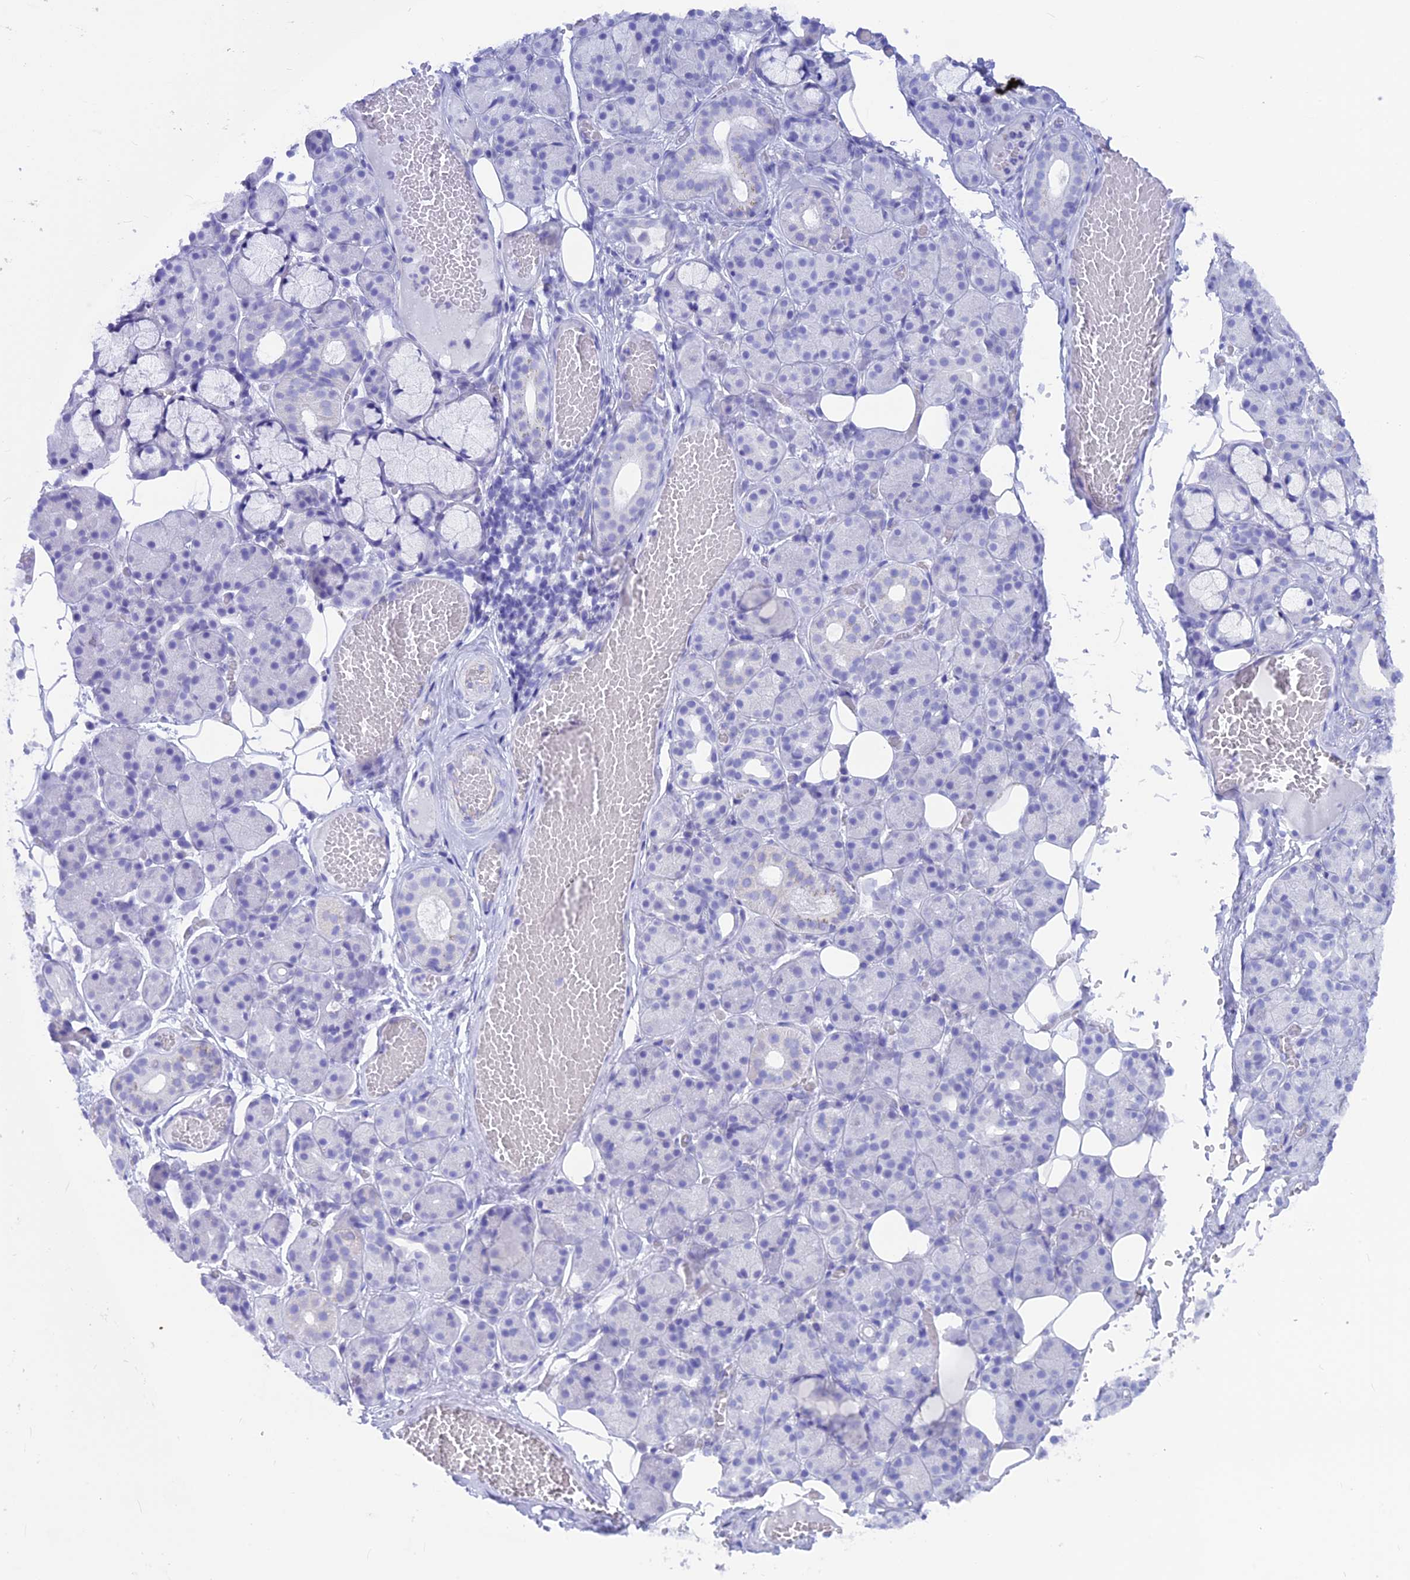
{"staining": {"intensity": "negative", "quantity": "none", "location": "none"}, "tissue": "salivary gland", "cell_type": "Glandular cells", "image_type": "normal", "snomed": [{"axis": "morphology", "description": "Normal tissue, NOS"}, {"axis": "topography", "description": "Salivary gland"}], "caption": "IHC image of normal salivary gland stained for a protein (brown), which demonstrates no staining in glandular cells.", "gene": "GNGT2", "patient": {"sex": "male", "age": 63}}